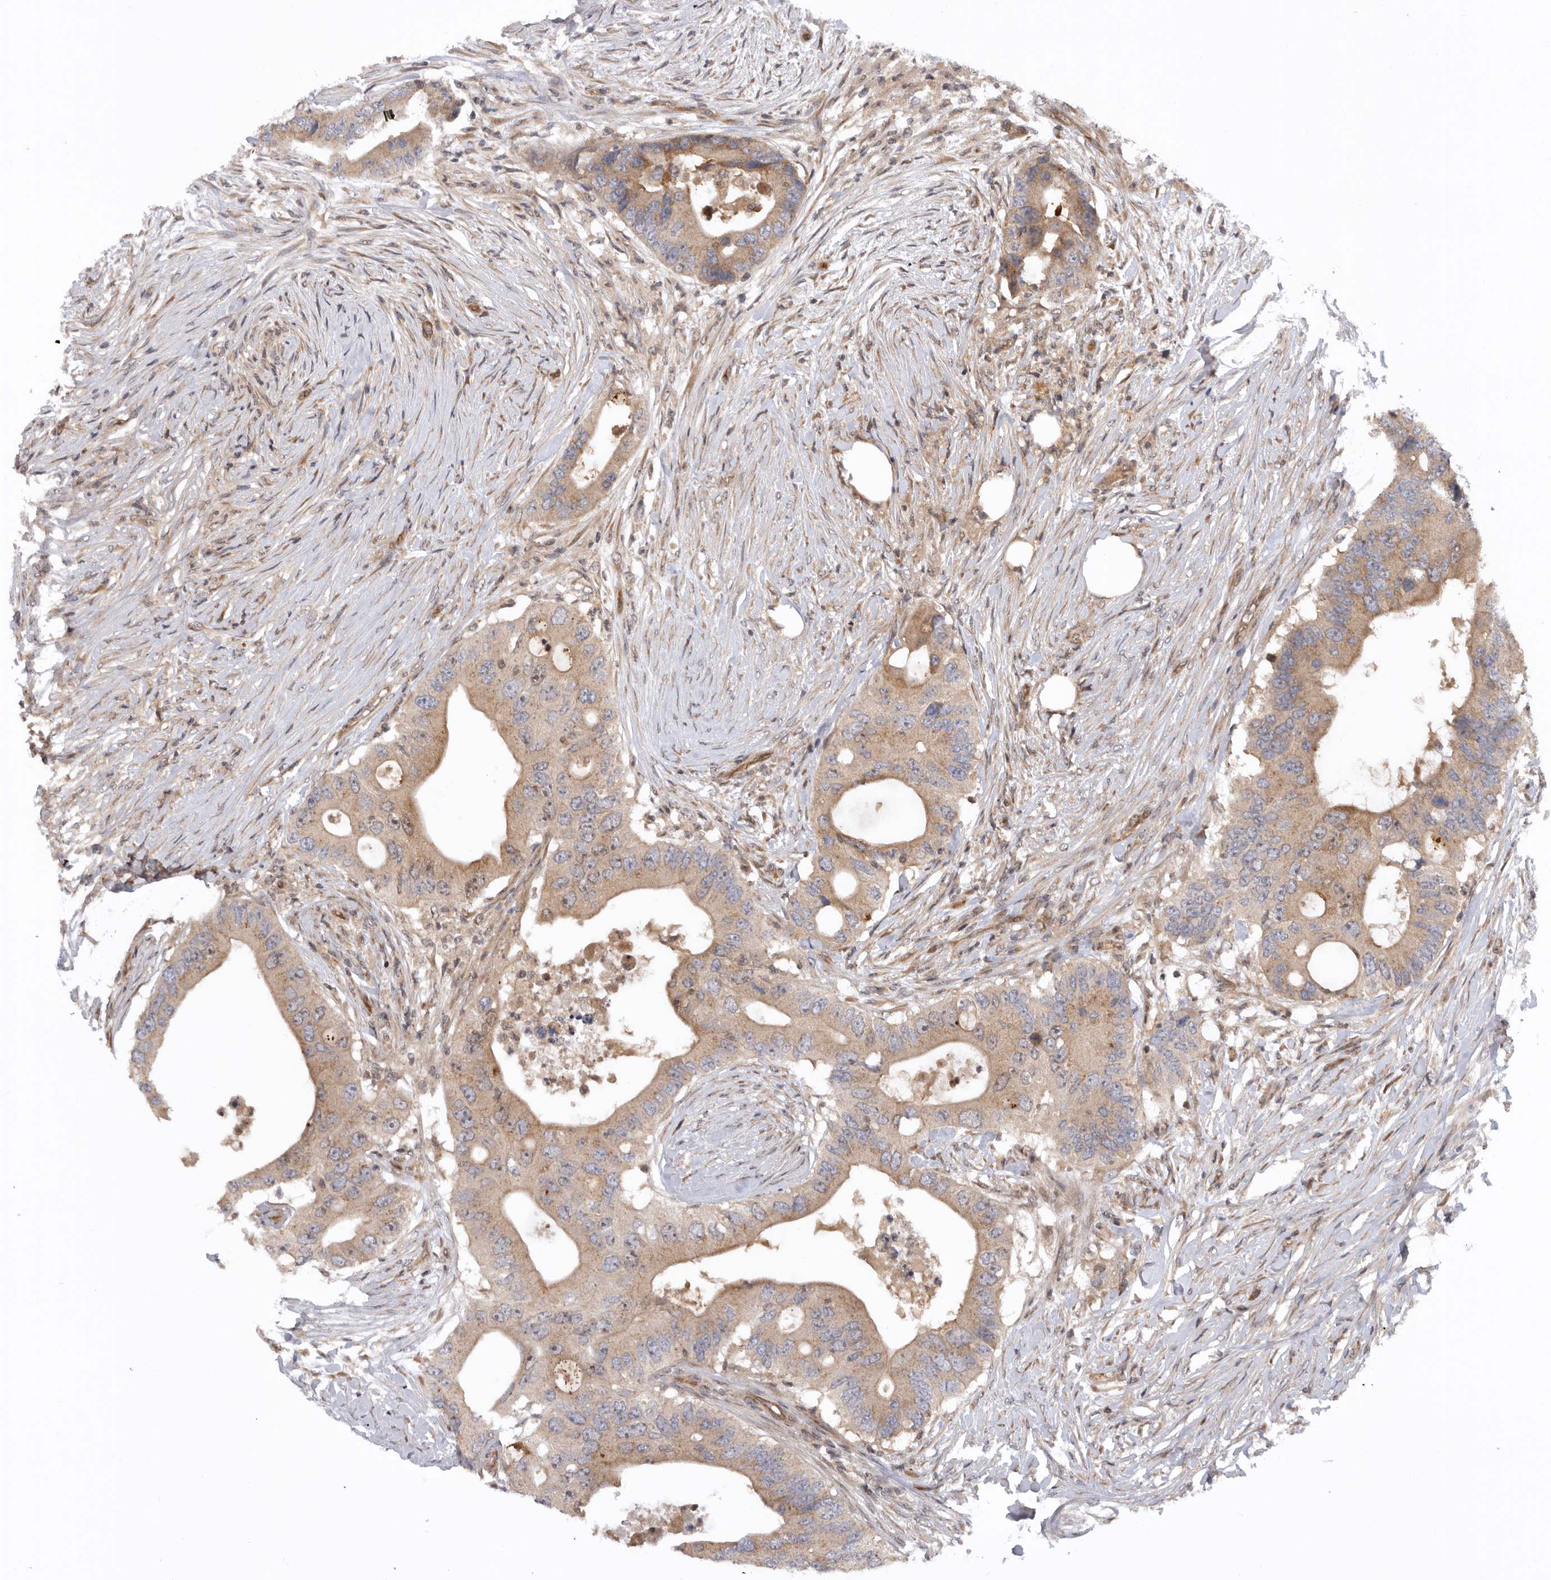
{"staining": {"intensity": "weak", "quantity": ">75%", "location": "cytoplasmic/membranous"}, "tissue": "colorectal cancer", "cell_type": "Tumor cells", "image_type": "cancer", "snomed": [{"axis": "morphology", "description": "Adenocarcinoma, NOS"}, {"axis": "topography", "description": "Colon"}], "caption": "Tumor cells exhibit low levels of weak cytoplasmic/membranous positivity in approximately >75% of cells in human colorectal cancer.", "gene": "DHDDS", "patient": {"sex": "male", "age": 71}}